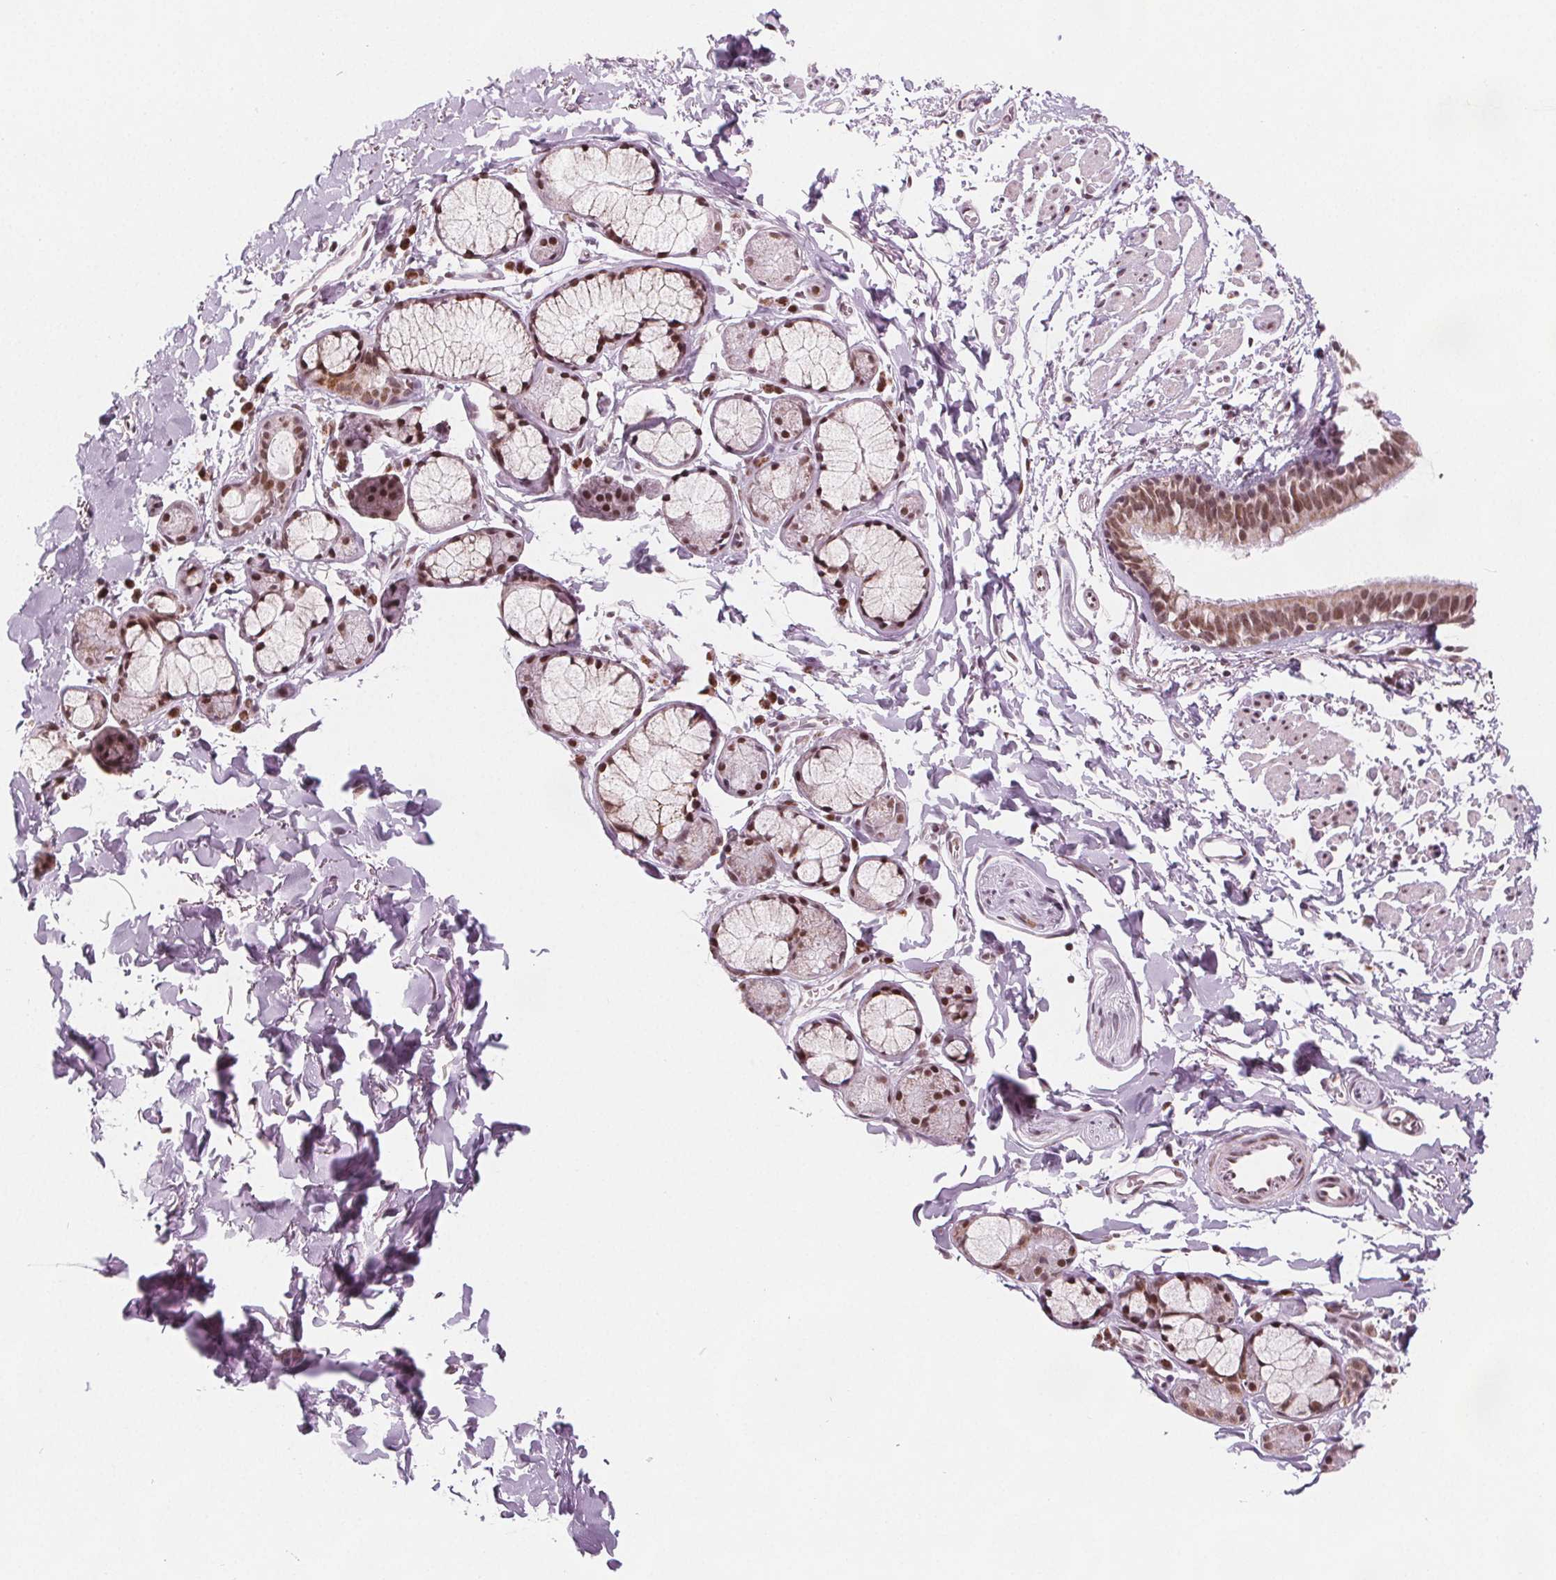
{"staining": {"intensity": "moderate", "quantity": "25%-75%", "location": "nuclear"}, "tissue": "bronchus", "cell_type": "Respiratory epithelial cells", "image_type": "normal", "snomed": [{"axis": "morphology", "description": "Normal tissue, NOS"}, {"axis": "topography", "description": "Cartilage tissue"}, {"axis": "topography", "description": "Bronchus"}], "caption": "Human bronchus stained with a brown dye demonstrates moderate nuclear positive expression in approximately 25%-75% of respiratory epithelial cells.", "gene": "DPM2", "patient": {"sex": "female", "age": 59}}